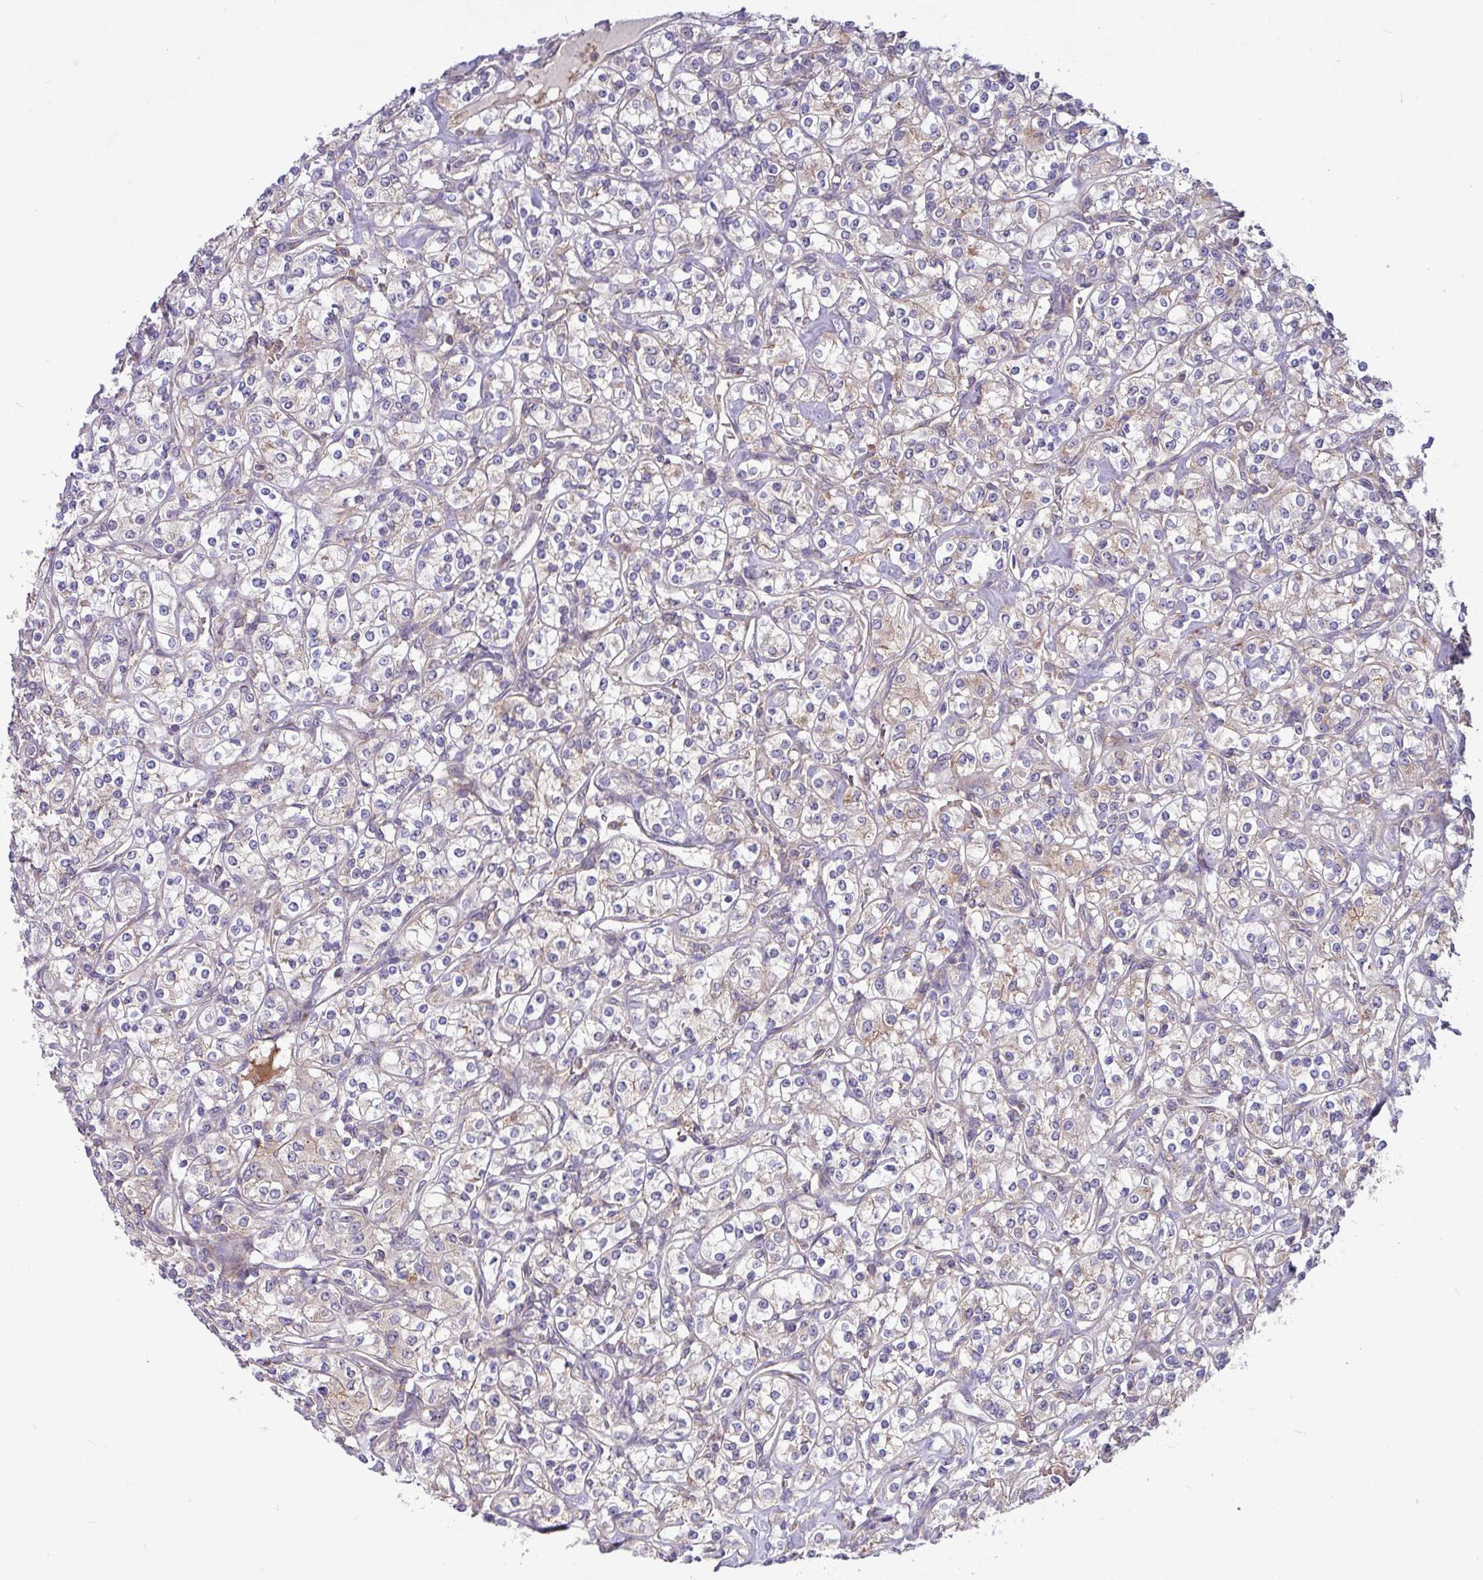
{"staining": {"intensity": "weak", "quantity": "<25%", "location": "cytoplasmic/membranous"}, "tissue": "renal cancer", "cell_type": "Tumor cells", "image_type": "cancer", "snomed": [{"axis": "morphology", "description": "Adenocarcinoma, NOS"}, {"axis": "topography", "description": "Kidney"}], "caption": "This is an immunohistochemistry histopathology image of human renal cancer. There is no positivity in tumor cells.", "gene": "LSM12", "patient": {"sex": "male", "age": 77}}